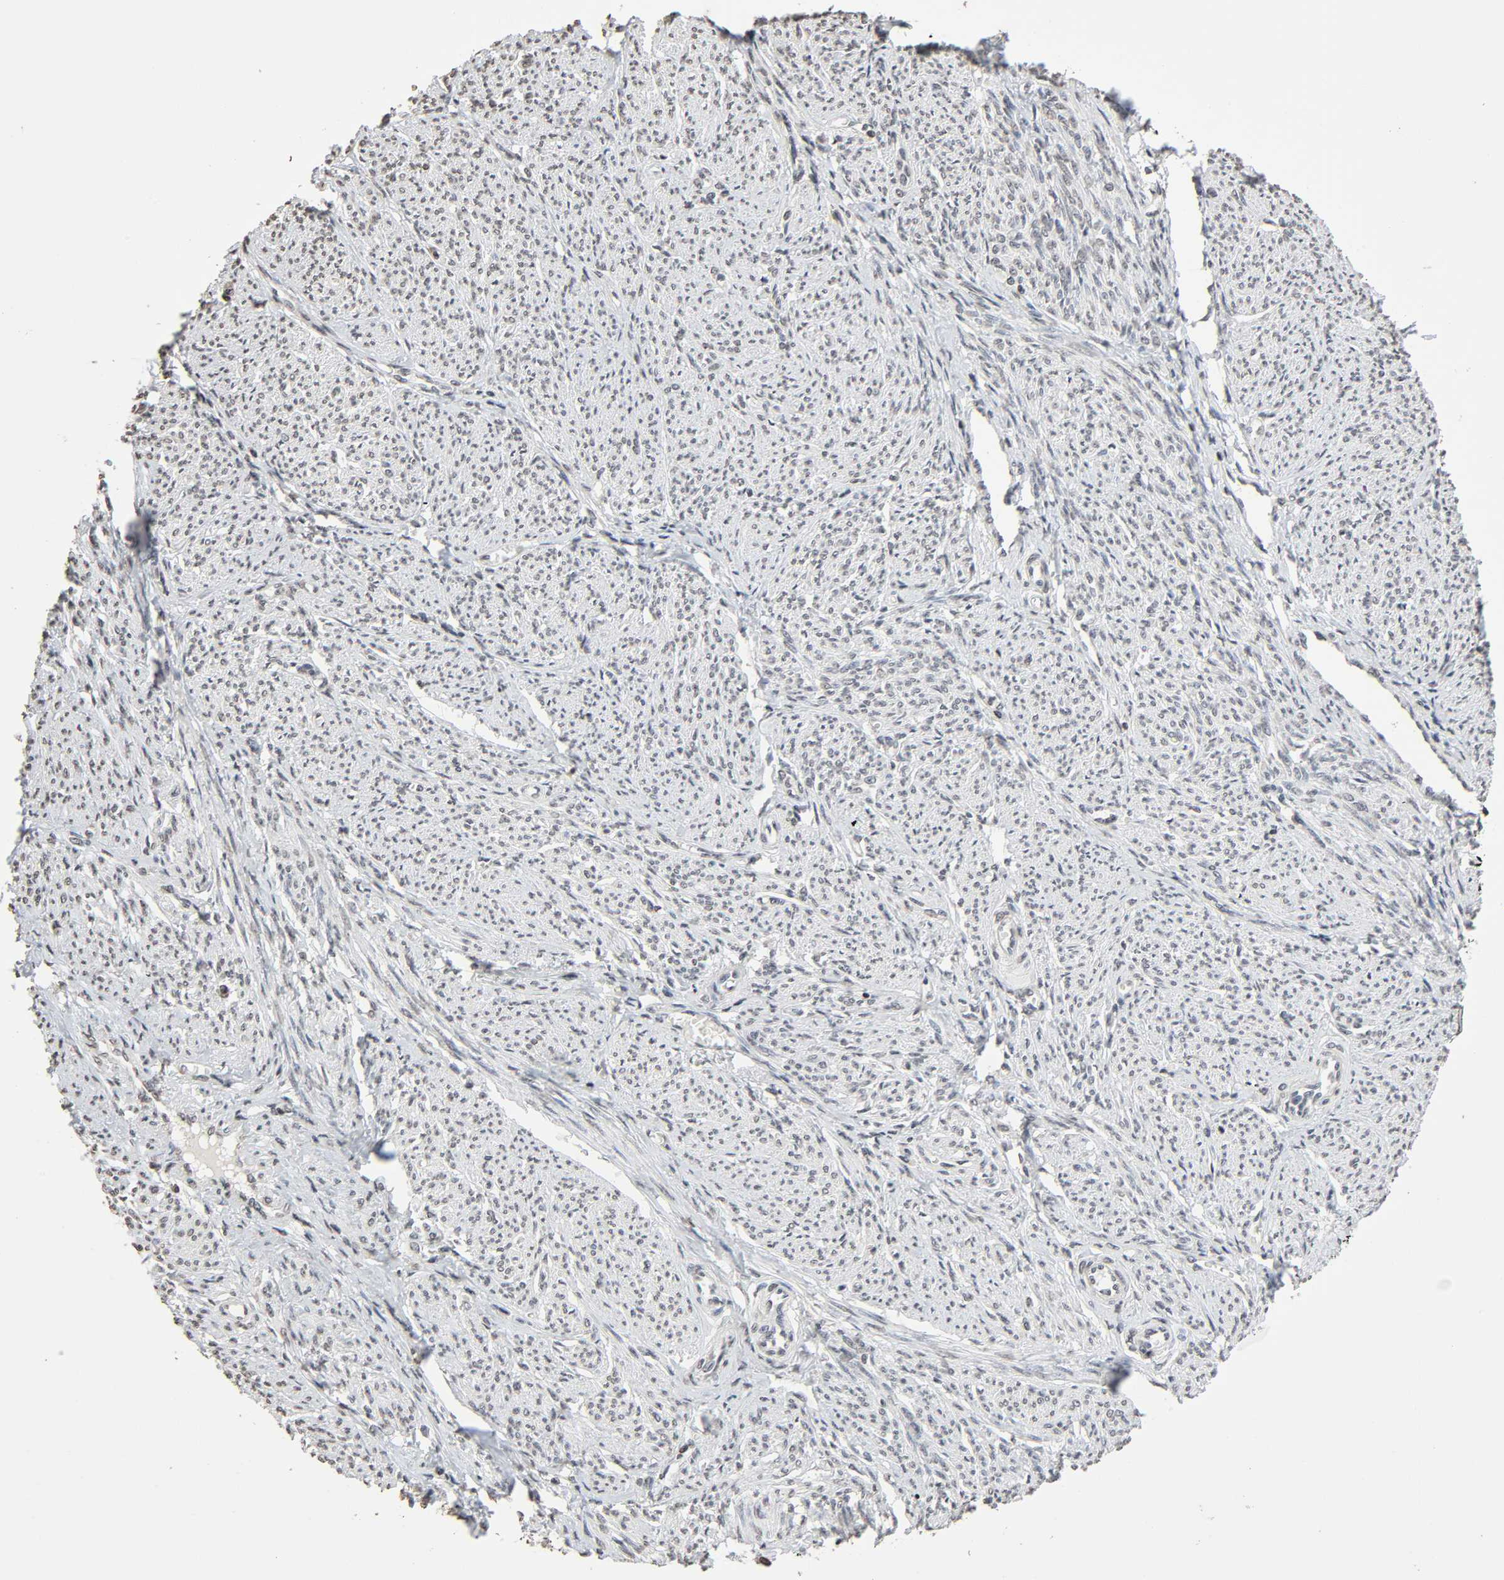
{"staining": {"intensity": "weak", "quantity": "25%-75%", "location": "nuclear"}, "tissue": "smooth muscle", "cell_type": "Smooth muscle cells", "image_type": "normal", "snomed": [{"axis": "morphology", "description": "Normal tissue, NOS"}, {"axis": "topography", "description": "Smooth muscle"}], "caption": "Immunohistochemical staining of benign smooth muscle displays low levels of weak nuclear staining in approximately 25%-75% of smooth muscle cells.", "gene": "STK4", "patient": {"sex": "female", "age": 65}}